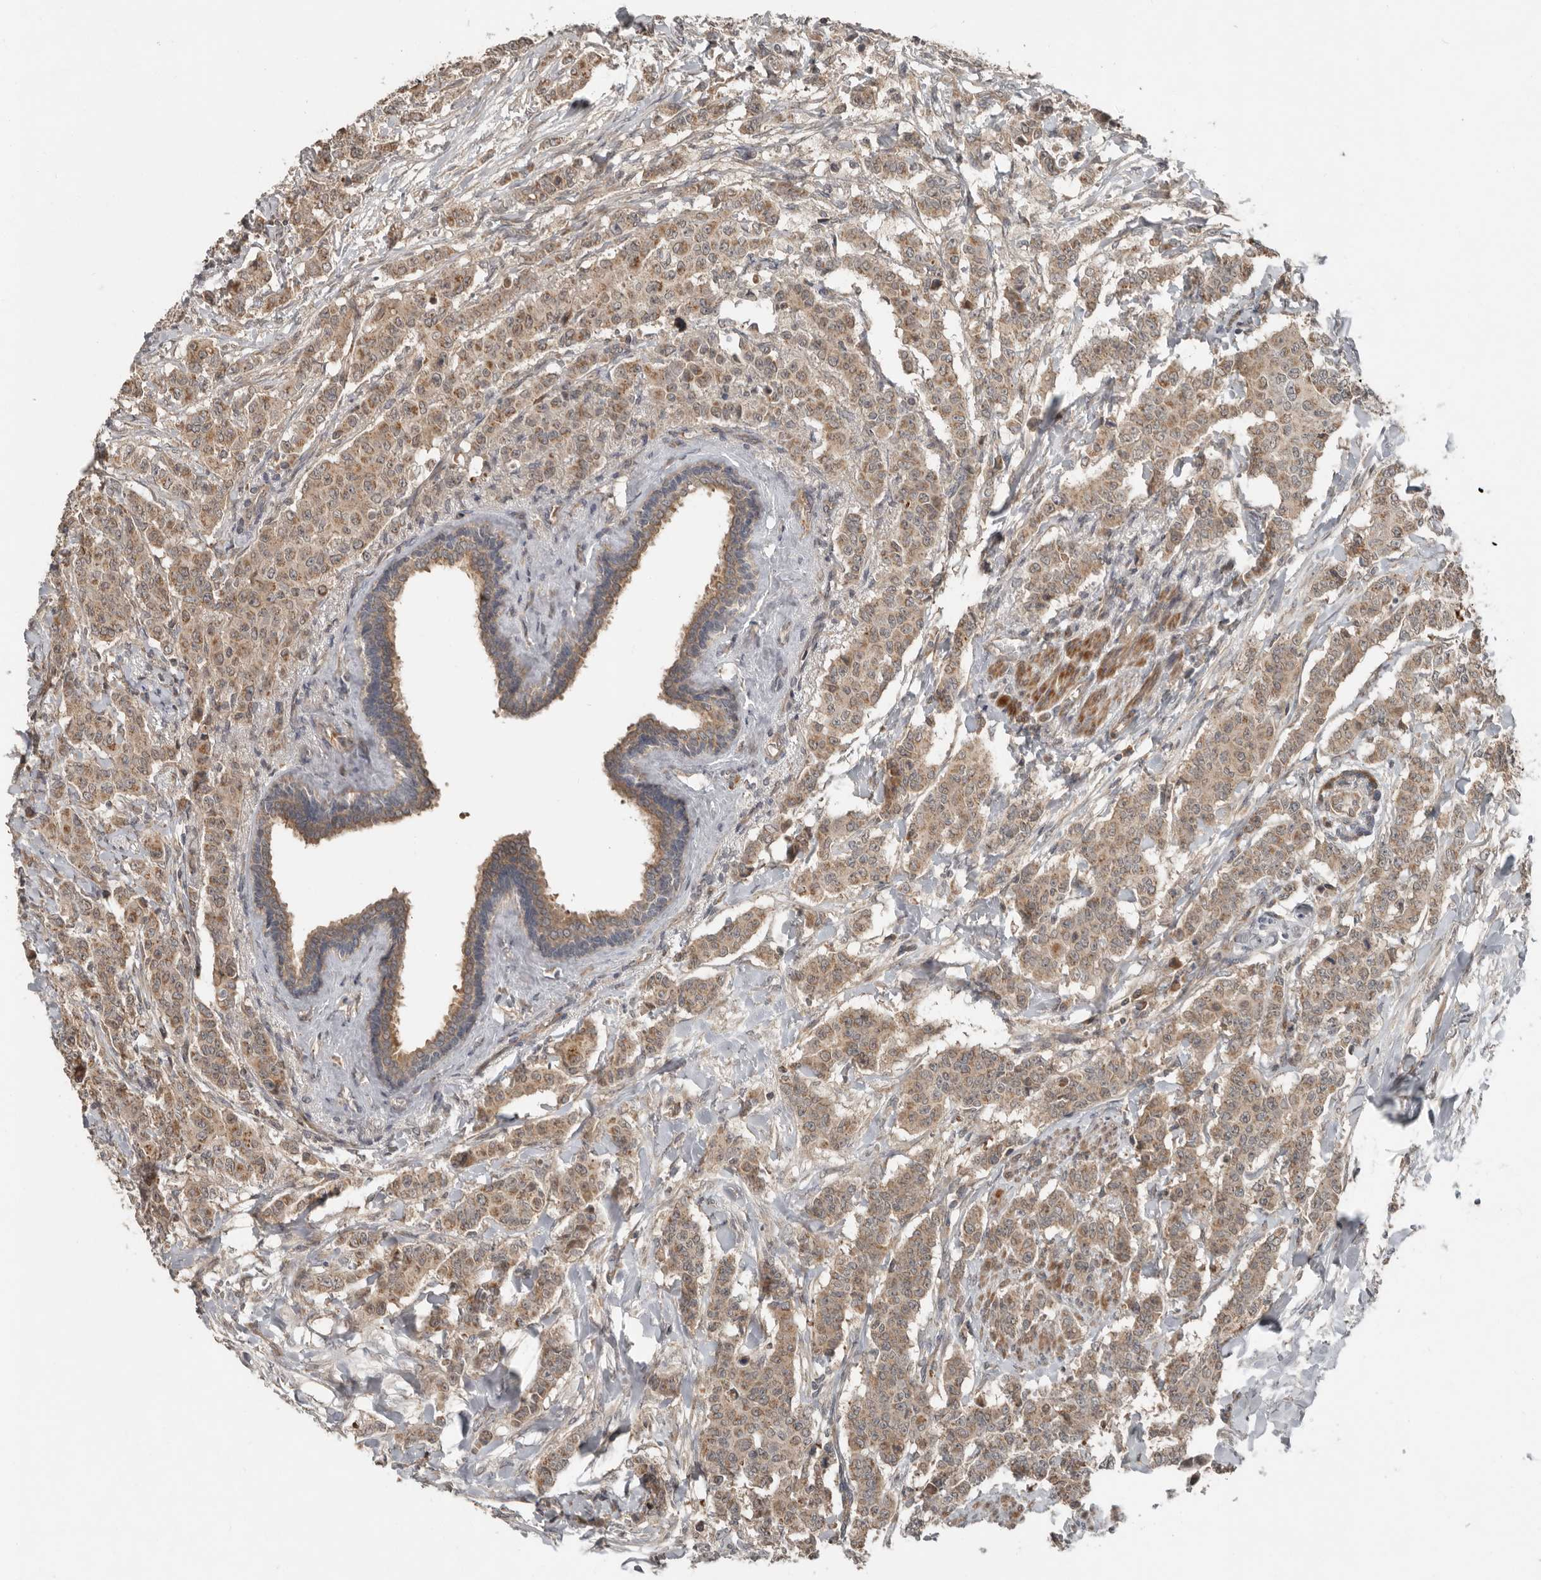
{"staining": {"intensity": "moderate", "quantity": ">75%", "location": "cytoplasmic/membranous"}, "tissue": "breast cancer", "cell_type": "Tumor cells", "image_type": "cancer", "snomed": [{"axis": "morphology", "description": "Duct carcinoma"}, {"axis": "topography", "description": "Breast"}], "caption": "Immunohistochemistry image of breast cancer (intraductal carcinoma) stained for a protein (brown), which displays medium levels of moderate cytoplasmic/membranous positivity in approximately >75% of tumor cells.", "gene": "SLC6A7", "patient": {"sex": "female", "age": 40}}